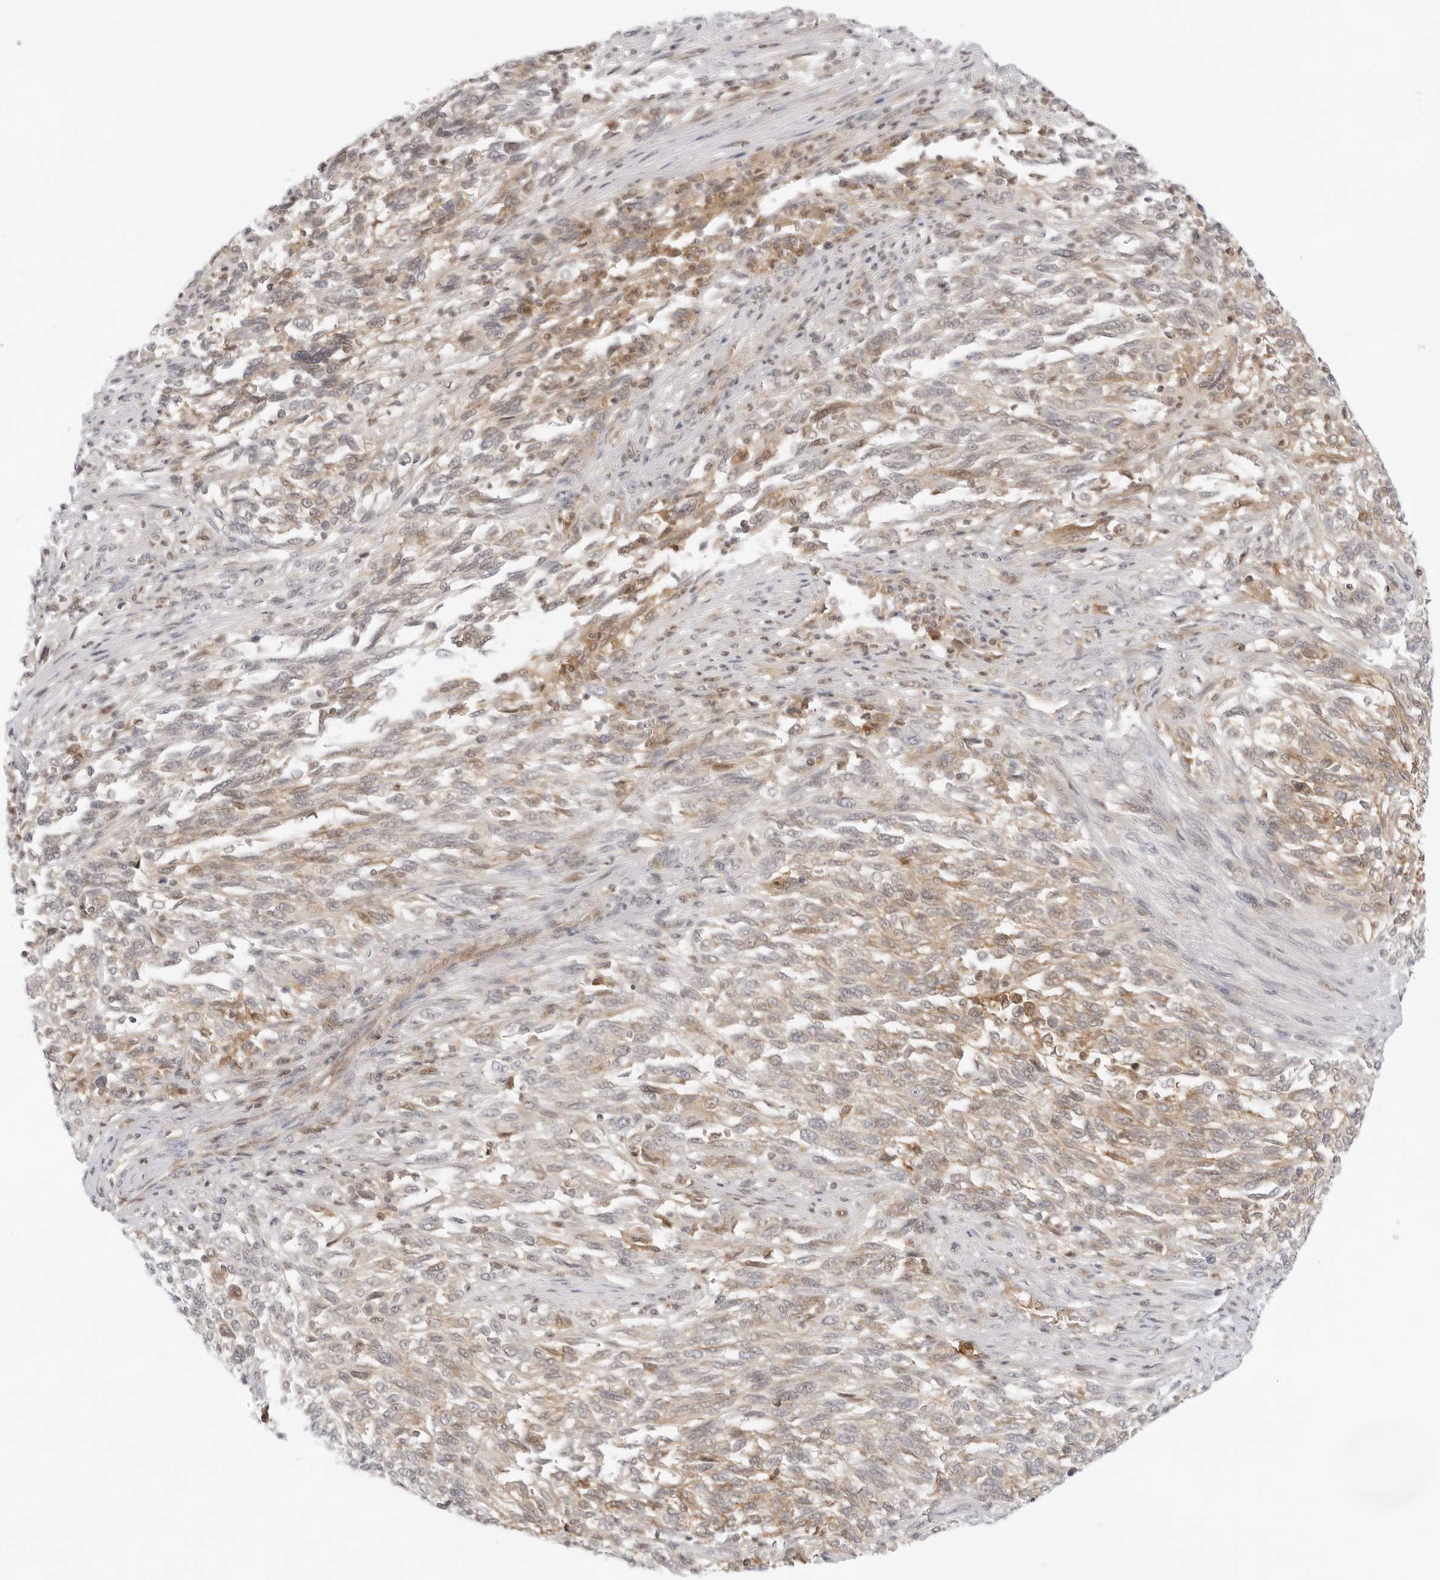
{"staining": {"intensity": "moderate", "quantity": "25%-75%", "location": "cytoplasmic/membranous"}, "tissue": "melanoma", "cell_type": "Tumor cells", "image_type": "cancer", "snomed": [{"axis": "morphology", "description": "Malignant melanoma, Metastatic site"}, {"axis": "topography", "description": "Lymph node"}], "caption": "A brown stain highlights moderate cytoplasmic/membranous expression of a protein in melanoma tumor cells.", "gene": "TNFRSF14", "patient": {"sex": "male", "age": 61}}